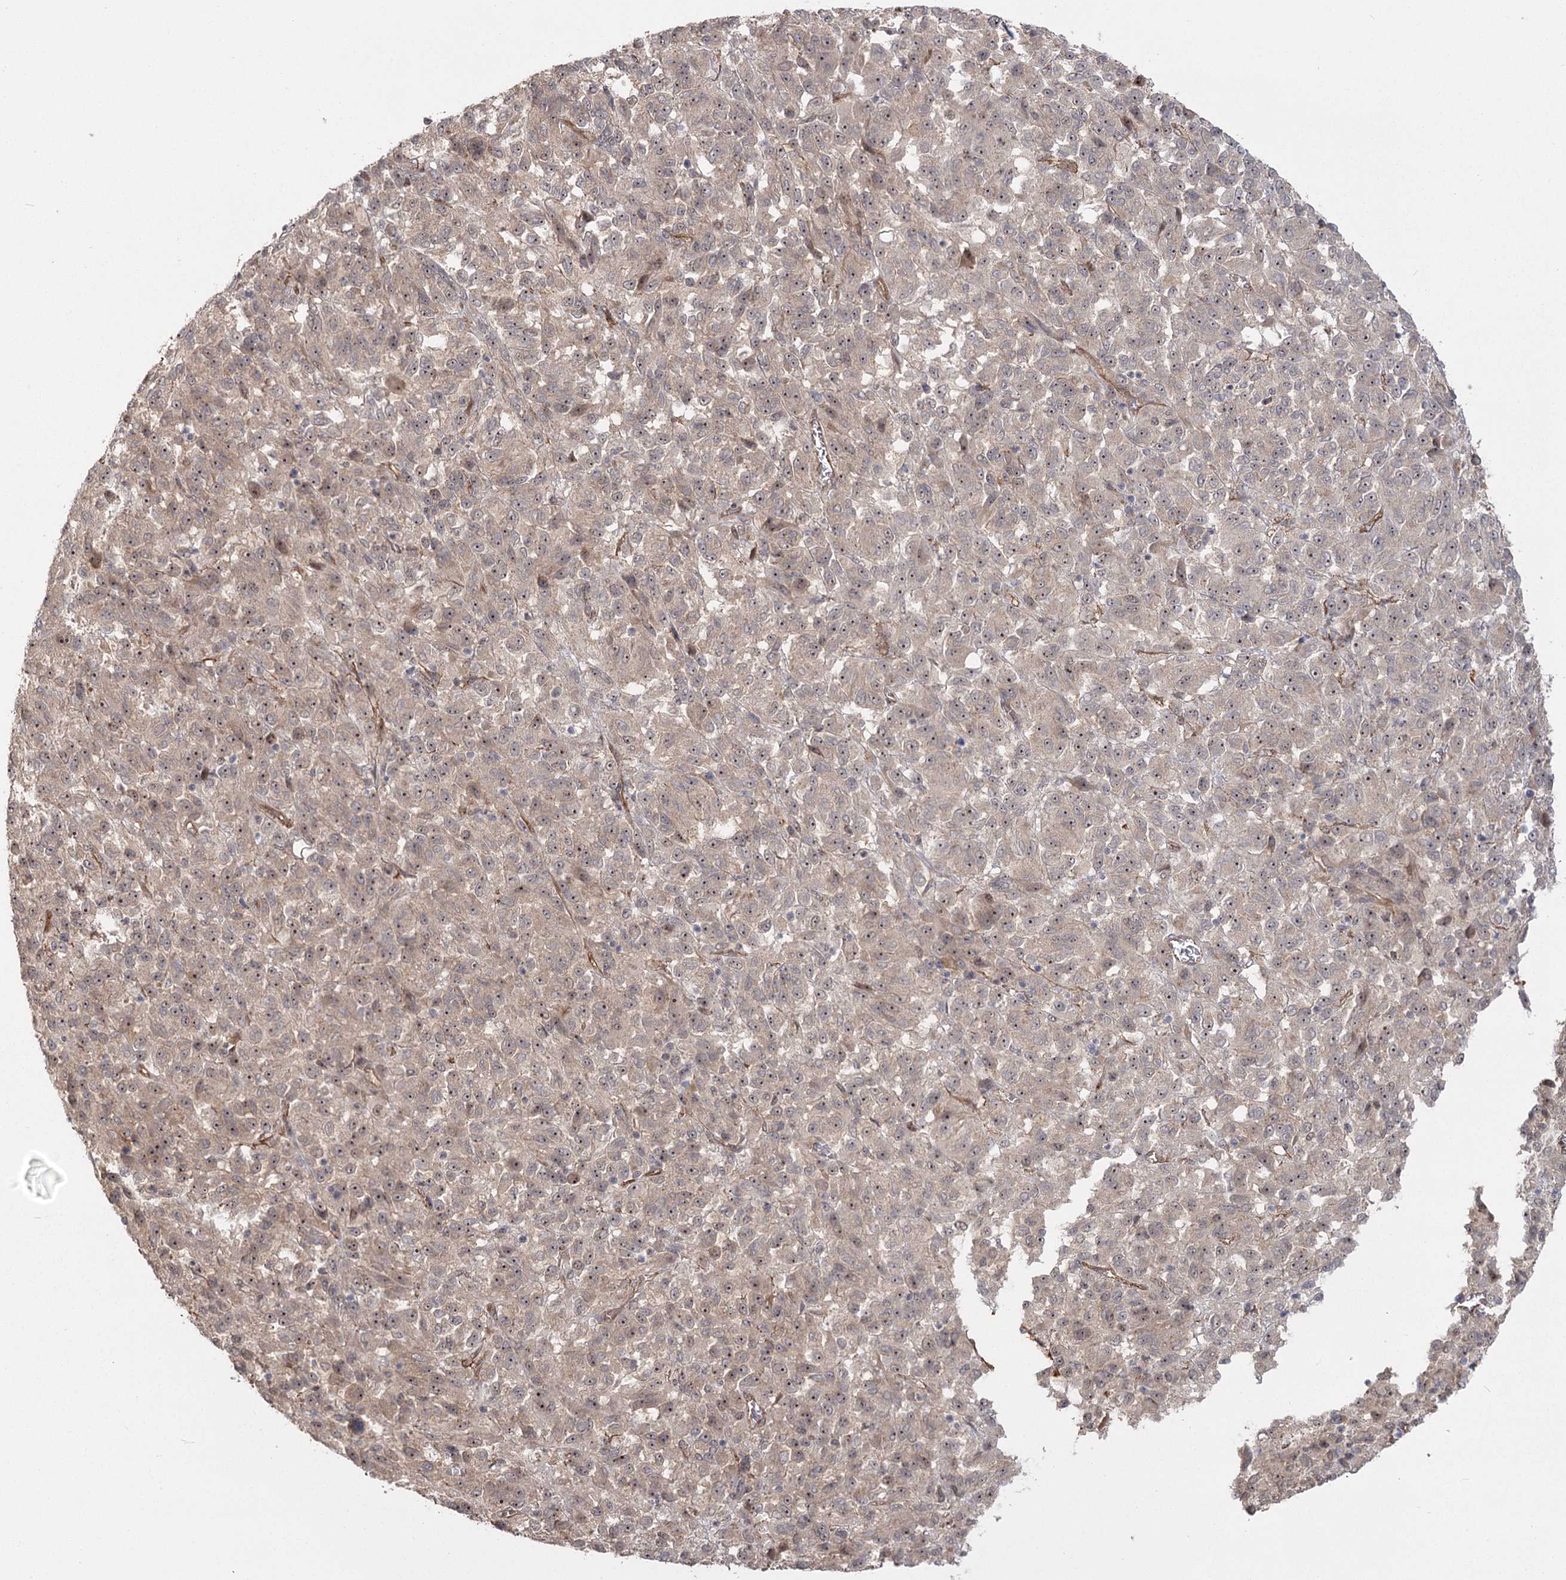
{"staining": {"intensity": "weak", "quantity": "<25%", "location": "cytoplasmic/membranous,nuclear"}, "tissue": "melanoma", "cell_type": "Tumor cells", "image_type": "cancer", "snomed": [{"axis": "morphology", "description": "Malignant melanoma, Metastatic site"}, {"axis": "topography", "description": "Lung"}], "caption": "Immunohistochemical staining of human melanoma displays no significant expression in tumor cells.", "gene": "RPP14", "patient": {"sex": "male", "age": 64}}